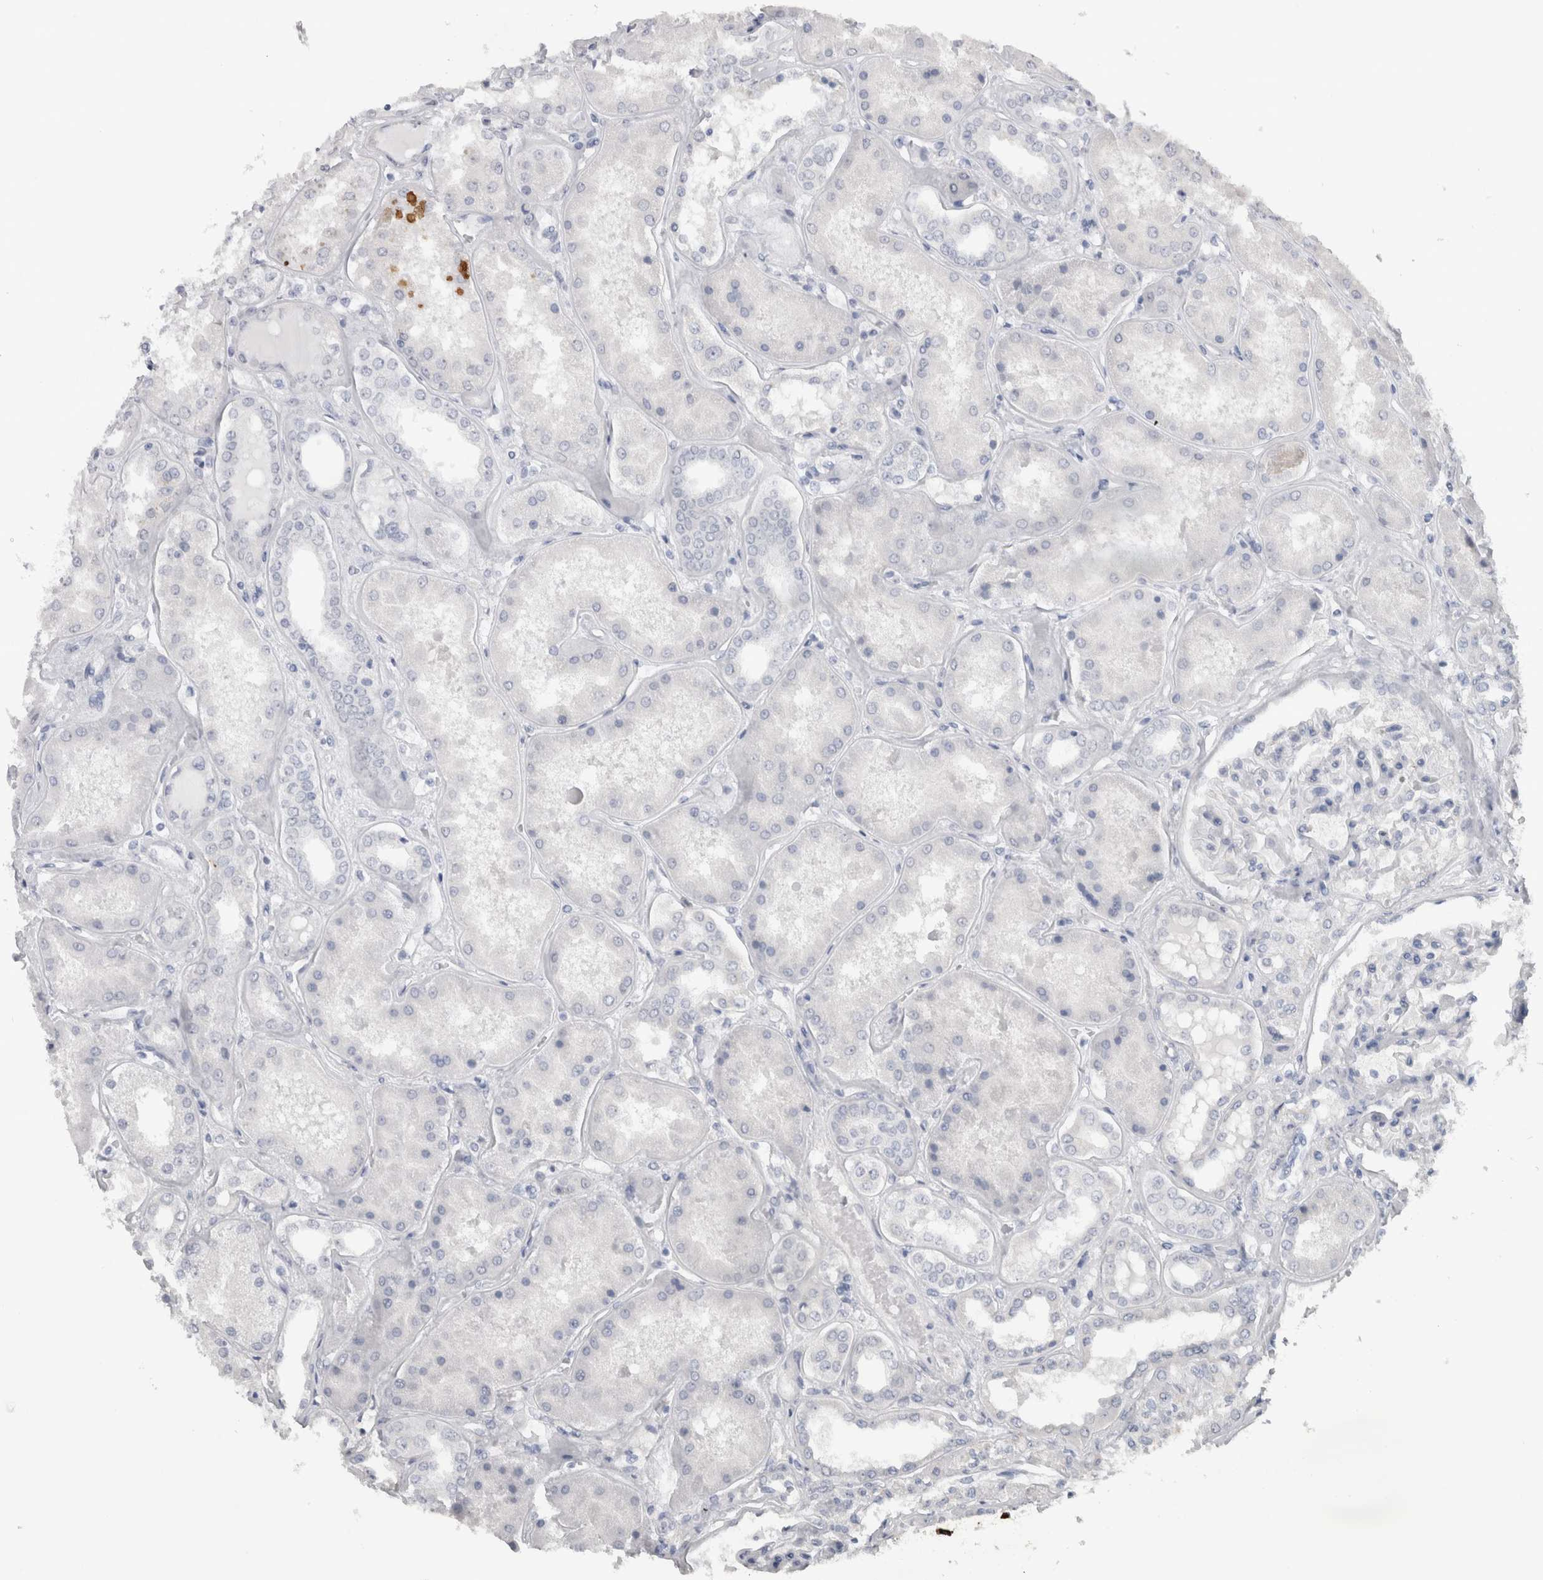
{"staining": {"intensity": "negative", "quantity": "none", "location": "none"}, "tissue": "kidney", "cell_type": "Cells in glomeruli", "image_type": "normal", "snomed": [{"axis": "morphology", "description": "Normal tissue, NOS"}, {"axis": "topography", "description": "Kidney"}], "caption": "Photomicrograph shows no significant protein expression in cells in glomeruli of unremarkable kidney. (DAB (3,3'-diaminobenzidine) IHC with hematoxylin counter stain).", "gene": "CDH17", "patient": {"sex": "female", "age": 56}}